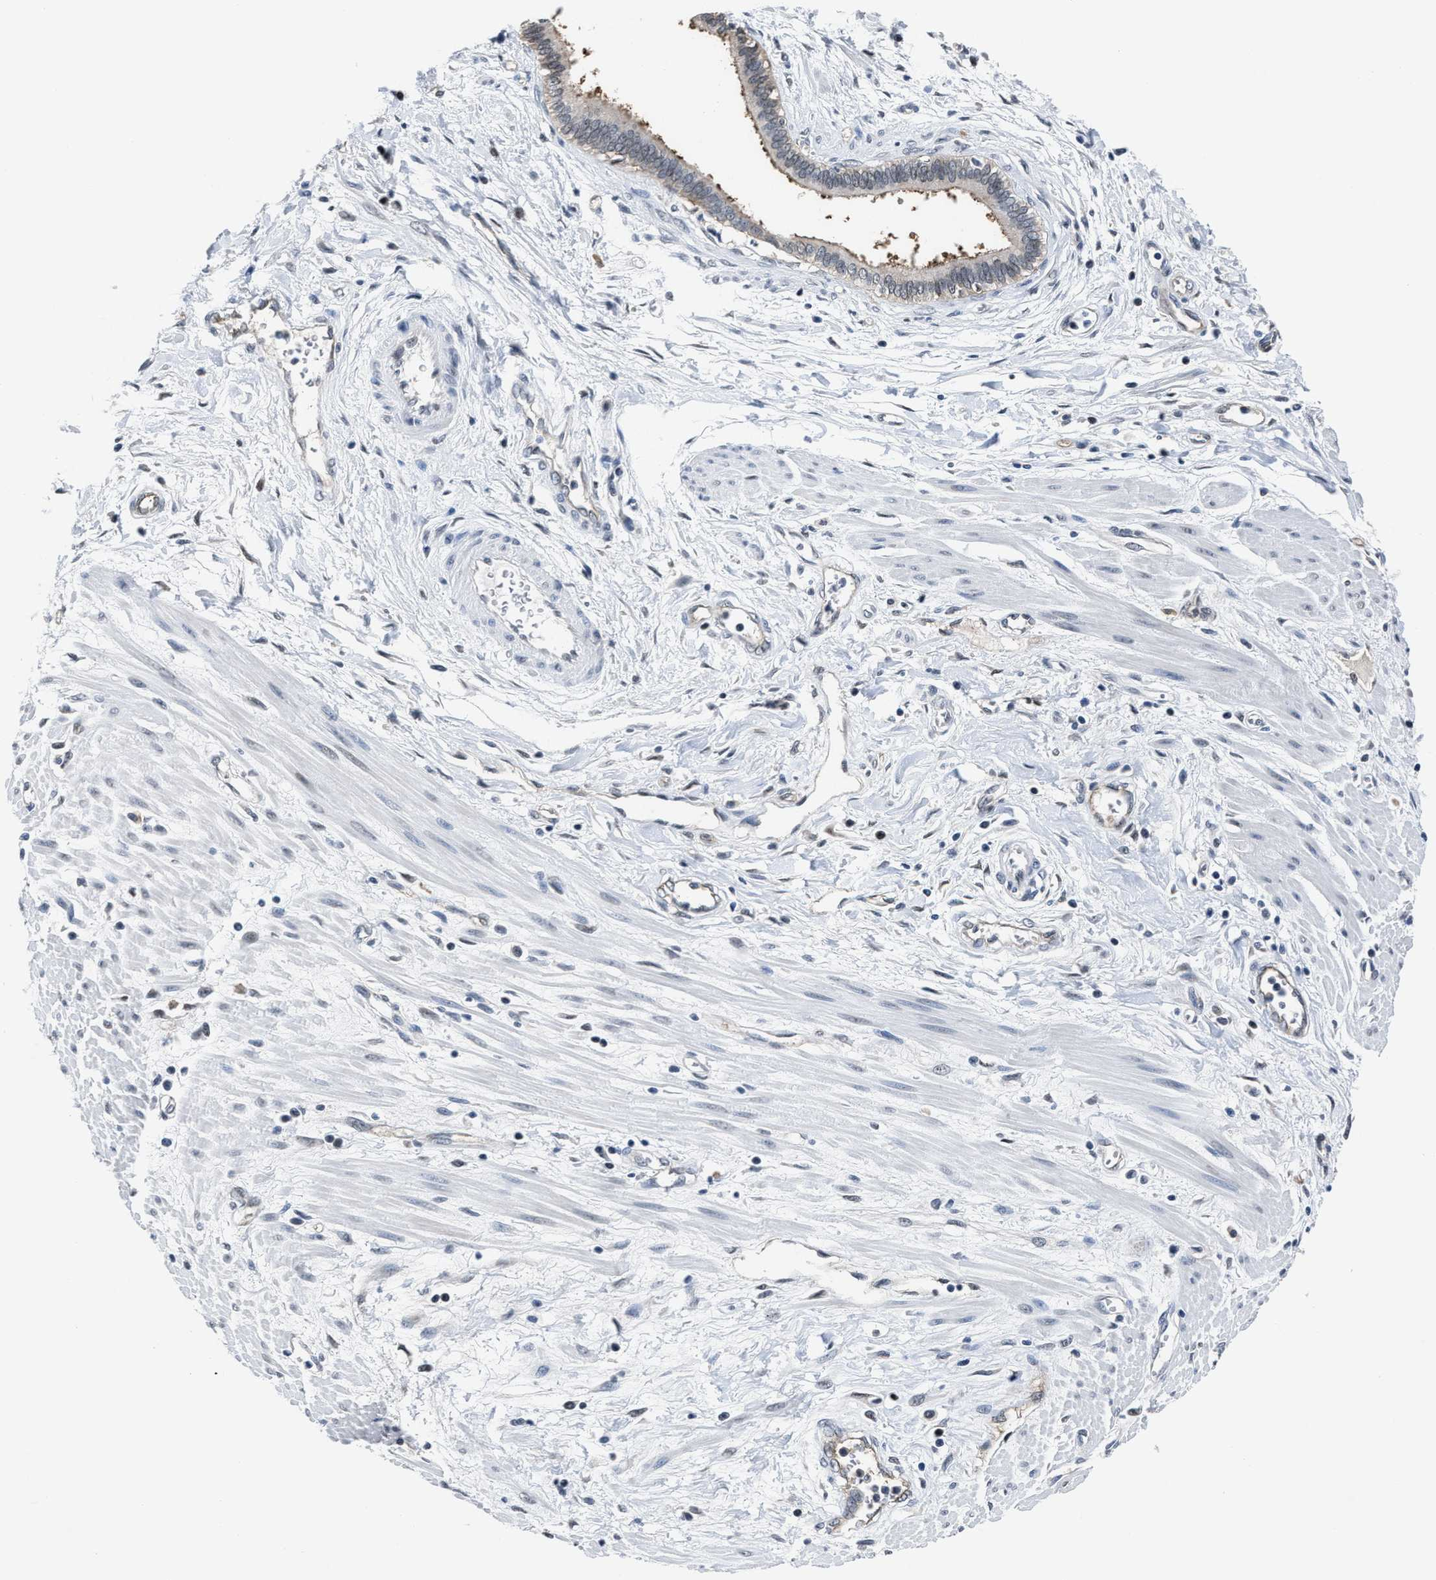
{"staining": {"intensity": "moderate", "quantity": ">75%", "location": "cytoplasmic/membranous"}, "tissue": "pancreatic cancer", "cell_type": "Tumor cells", "image_type": "cancer", "snomed": [{"axis": "morphology", "description": "Normal tissue, NOS"}, {"axis": "topography", "description": "Lymph node"}], "caption": "IHC of pancreatic cancer displays medium levels of moderate cytoplasmic/membranous positivity in about >75% of tumor cells.", "gene": "MARCKSL1", "patient": {"sex": "male", "age": 50}}